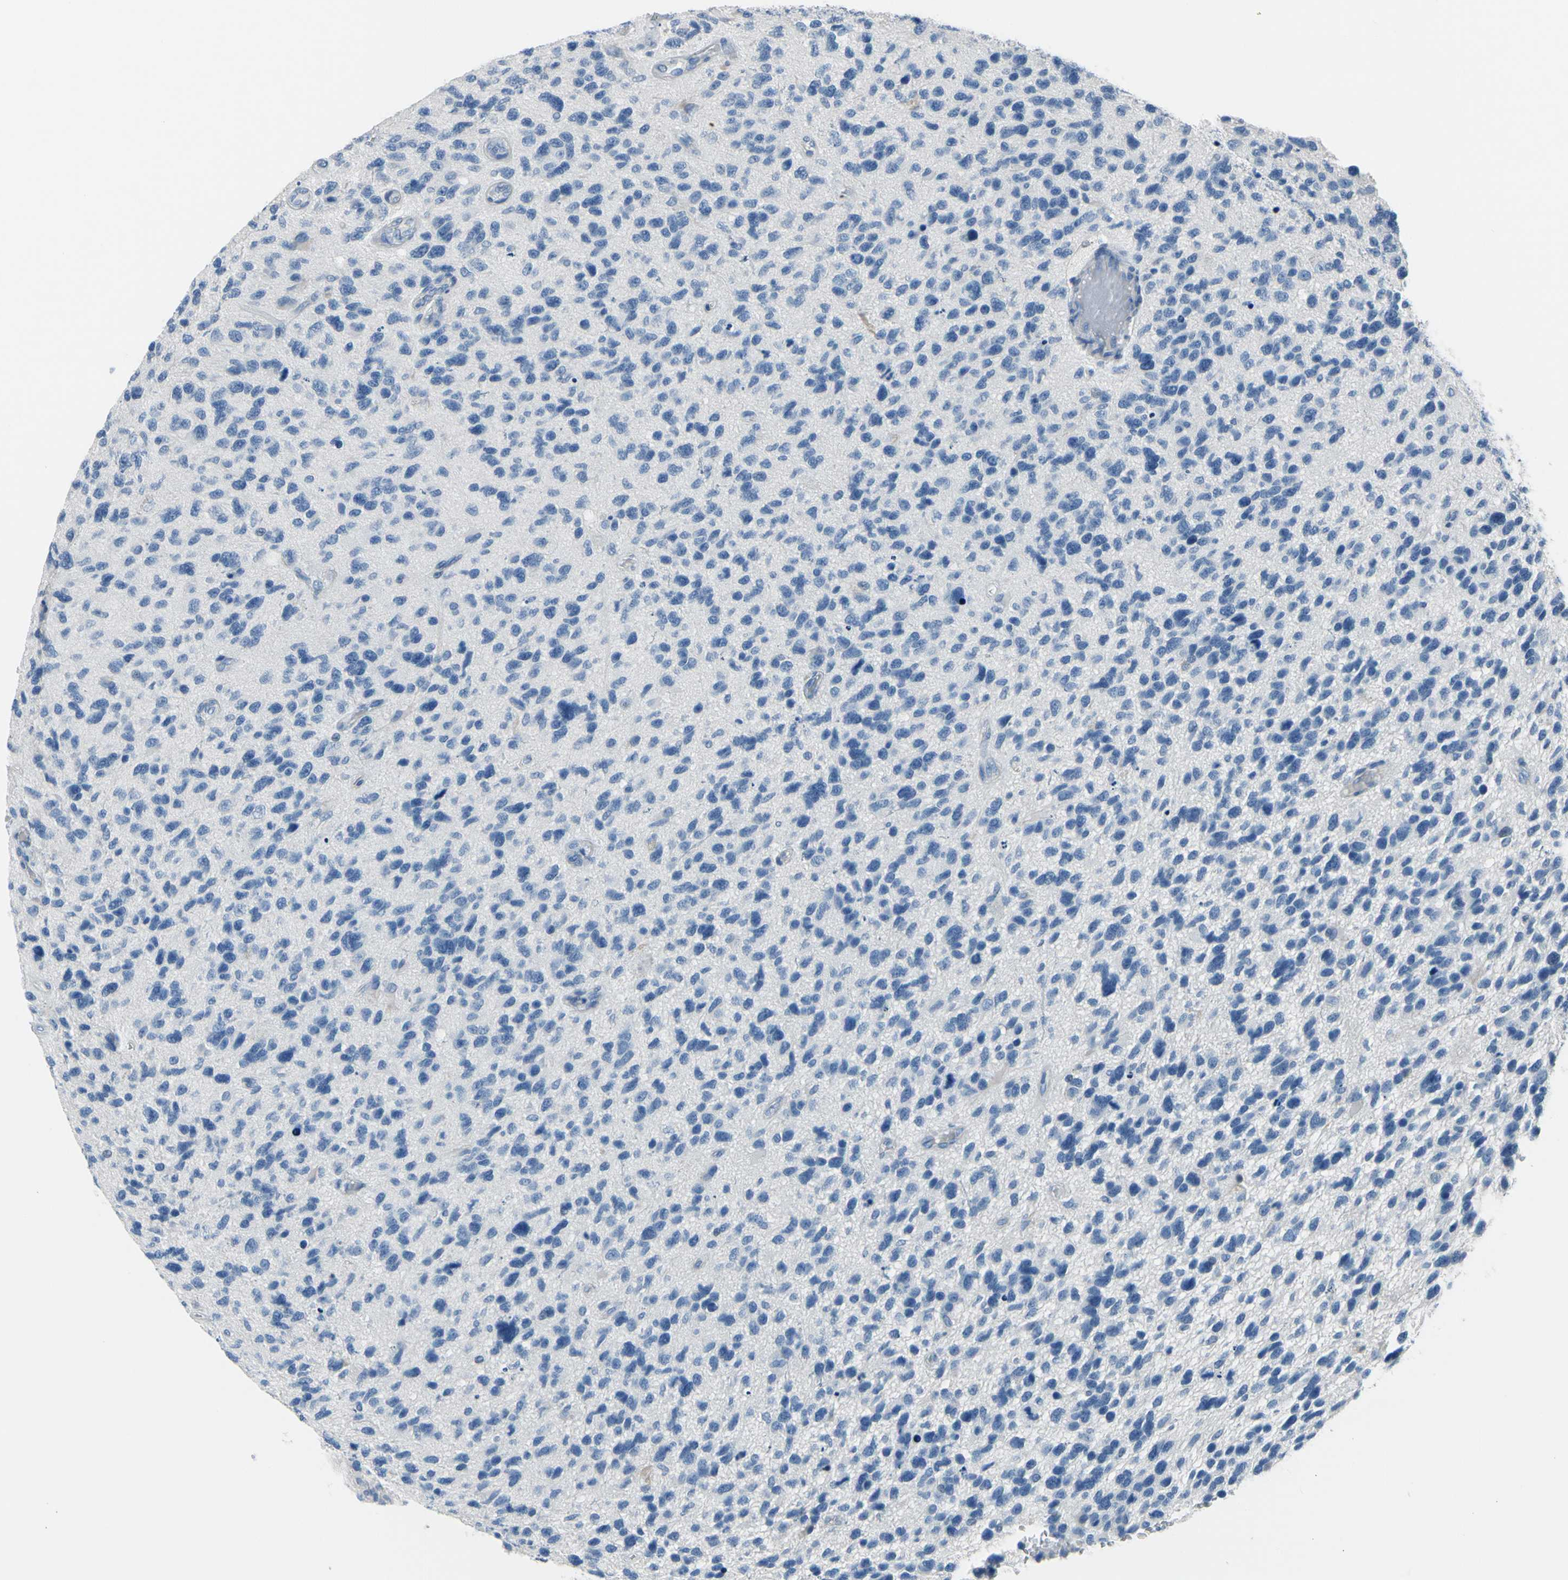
{"staining": {"intensity": "negative", "quantity": "none", "location": "none"}, "tissue": "glioma", "cell_type": "Tumor cells", "image_type": "cancer", "snomed": [{"axis": "morphology", "description": "Glioma, malignant, High grade"}, {"axis": "topography", "description": "Brain"}], "caption": "The immunohistochemistry (IHC) photomicrograph has no significant expression in tumor cells of glioma tissue.", "gene": "MUC5B", "patient": {"sex": "female", "age": 58}}